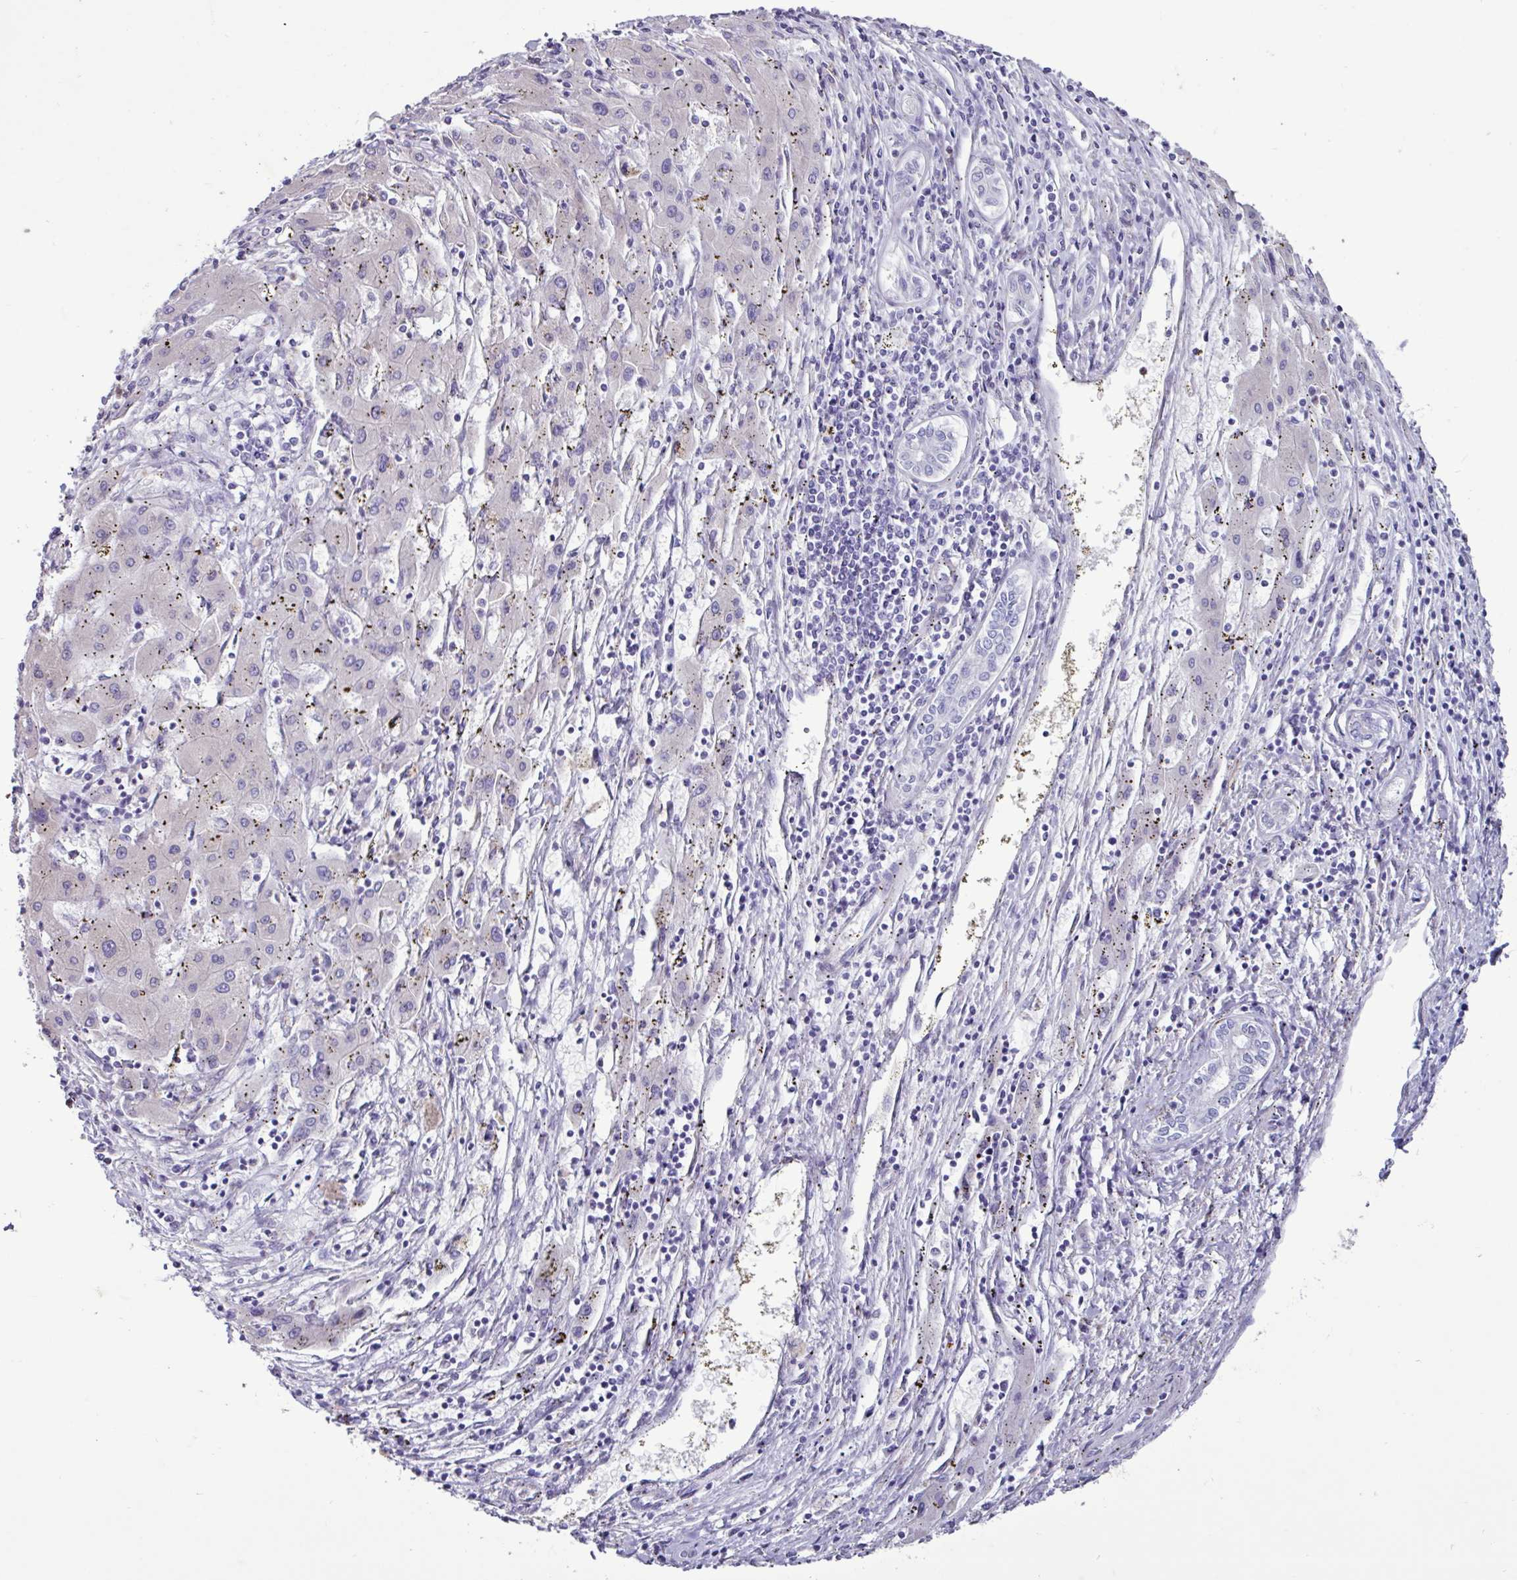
{"staining": {"intensity": "moderate", "quantity": "25%-75%", "location": "cytoplasmic/membranous"}, "tissue": "liver cancer", "cell_type": "Tumor cells", "image_type": "cancer", "snomed": [{"axis": "morphology", "description": "Carcinoma, Hepatocellular, NOS"}, {"axis": "topography", "description": "Liver"}], "caption": "Hepatocellular carcinoma (liver) stained for a protein shows moderate cytoplasmic/membranous positivity in tumor cells. Using DAB (3,3'-diaminobenzidine) (brown) and hematoxylin (blue) stains, captured at high magnification using brightfield microscopy.", "gene": "PPP1R35", "patient": {"sex": "male", "age": 72}}